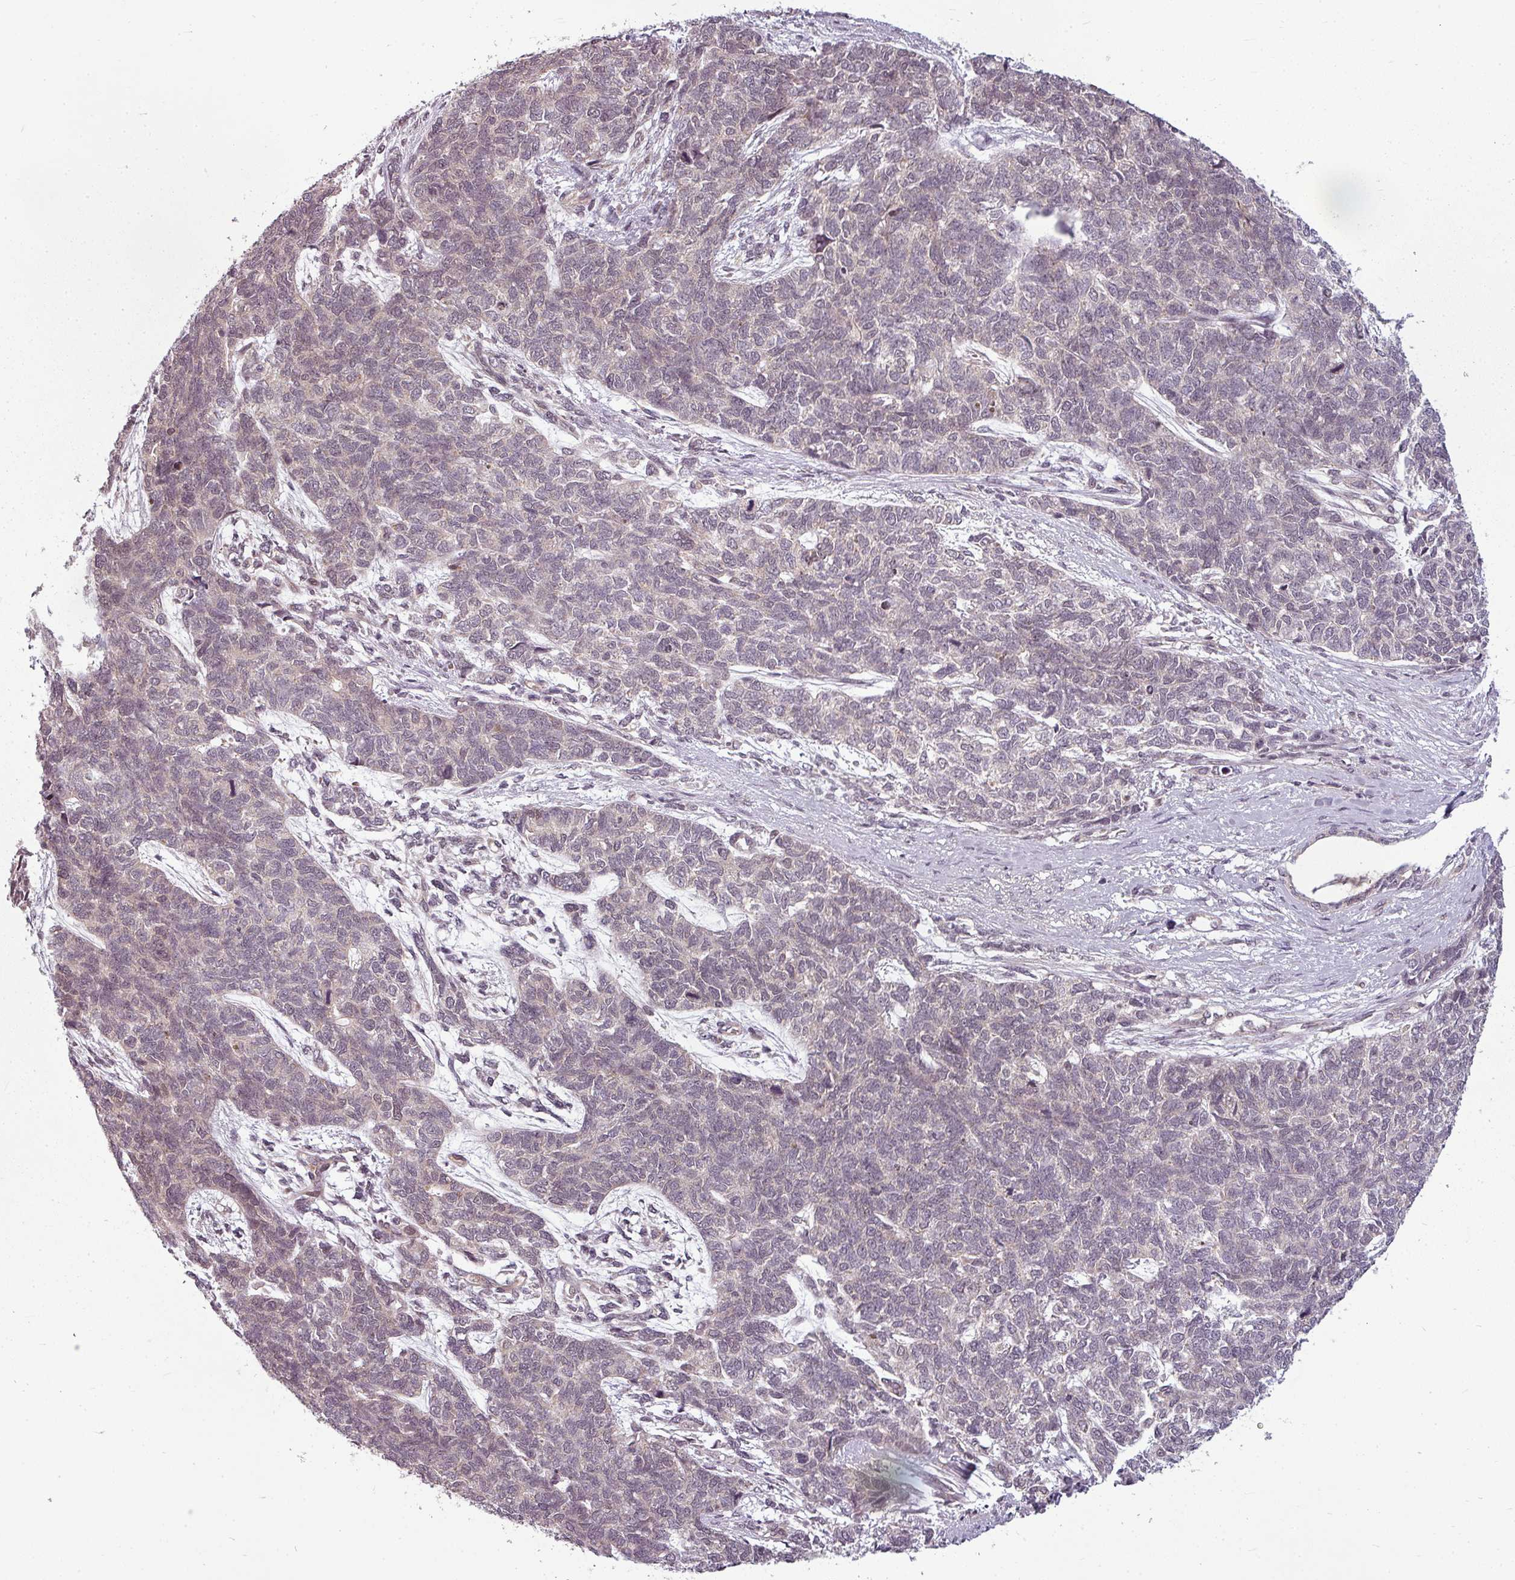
{"staining": {"intensity": "weak", "quantity": "<25%", "location": "cytoplasmic/membranous"}, "tissue": "cervical cancer", "cell_type": "Tumor cells", "image_type": "cancer", "snomed": [{"axis": "morphology", "description": "Squamous cell carcinoma, NOS"}, {"axis": "topography", "description": "Cervix"}], "caption": "There is no significant staining in tumor cells of cervical squamous cell carcinoma.", "gene": "CLIC1", "patient": {"sex": "female", "age": 63}}